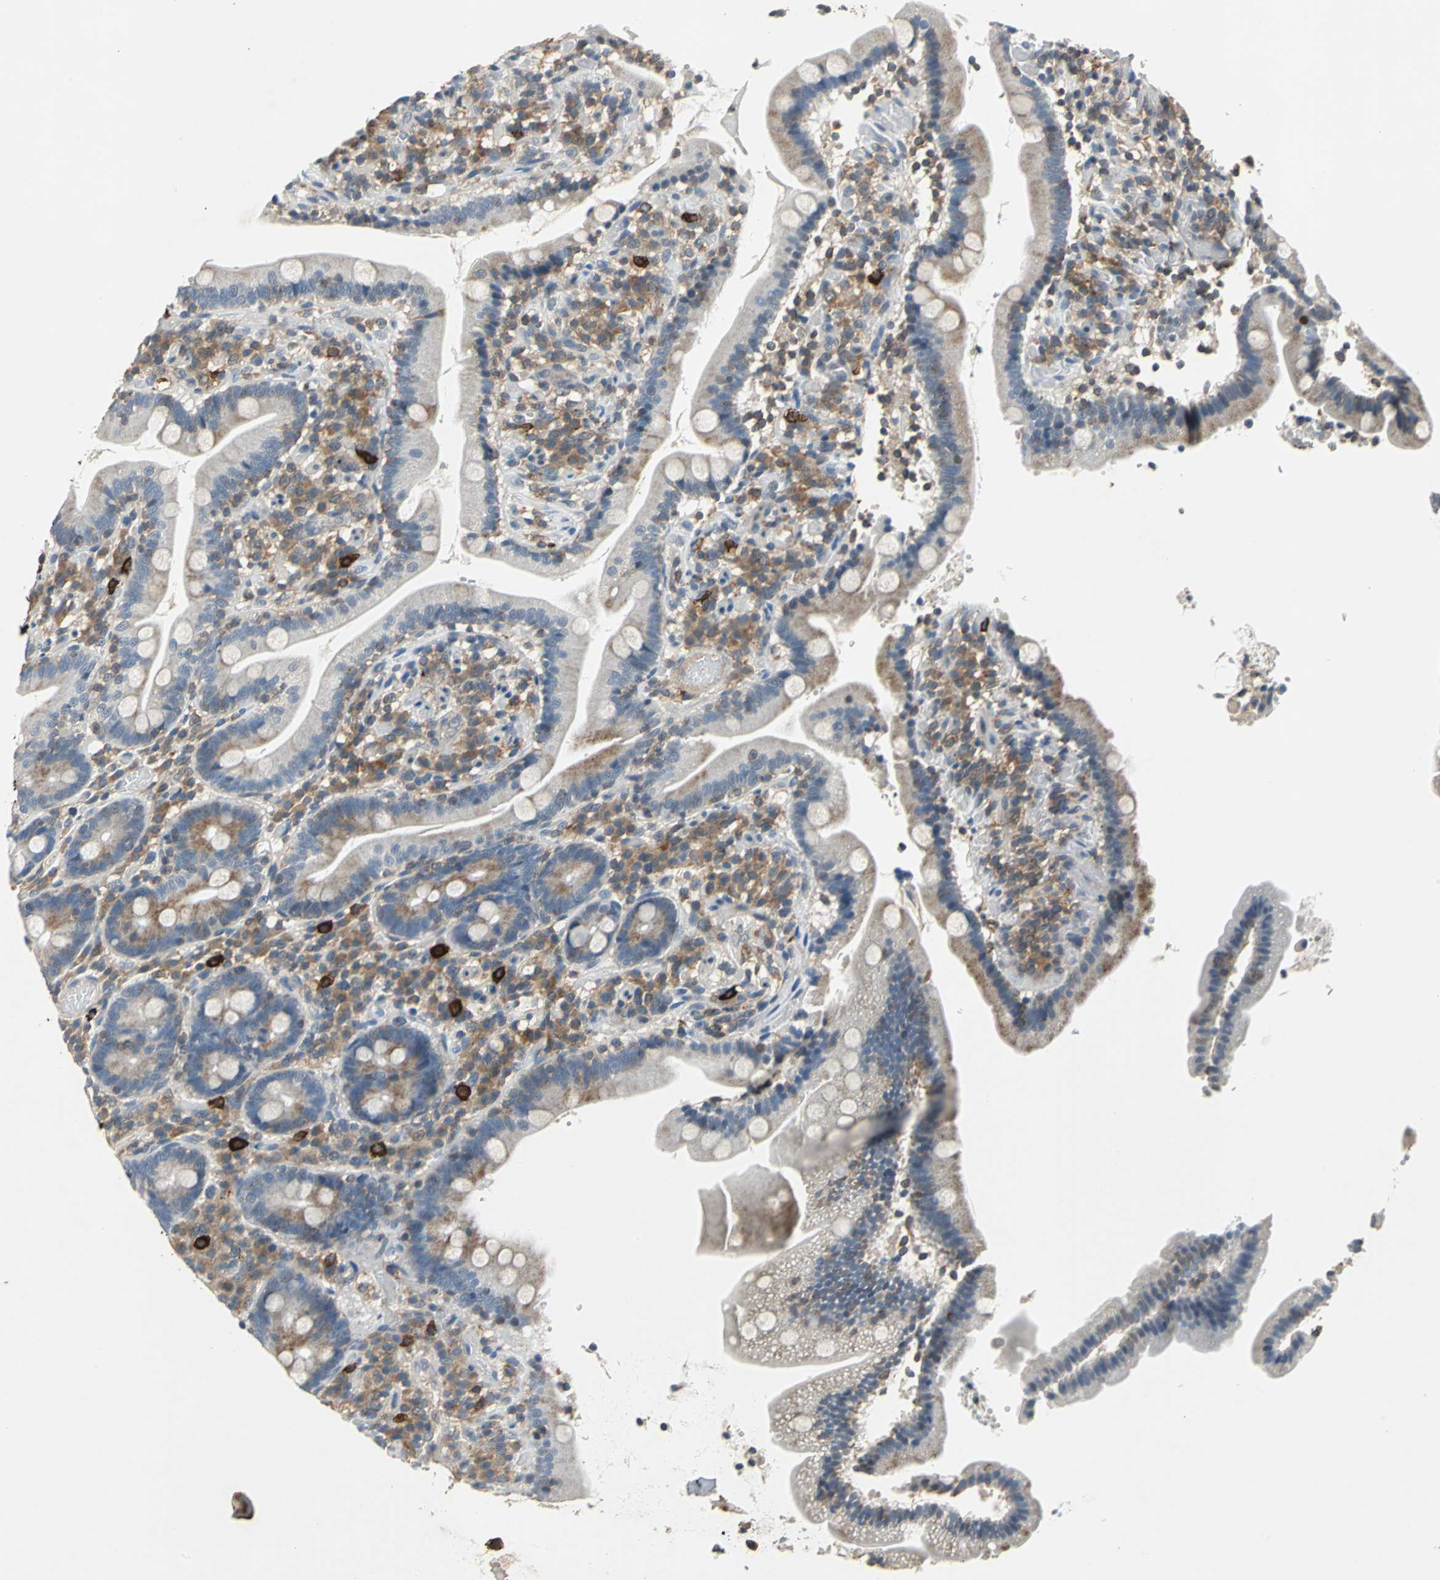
{"staining": {"intensity": "moderate", "quantity": "25%-75%", "location": "cytoplasmic/membranous"}, "tissue": "duodenum", "cell_type": "Glandular cells", "image_type": "normal", "snomed": [{"axis": "morphology", "description": "Normal tissue, NOS"}, {"axis": "topography", "description": "Duodenum"}], "caption": "Immunohistochemical staining of normal human duodenum demonstrates 25%-75% levels of moderate cytoplasmic/membranous protein positivity in about 25%-75% of glandular cells. Using DAB (3,3'-diaminobenzidine) (brown) and hematoxylin (blue) stains, captured at high magnification using brightfield microscopy.", "gene": "SLC19A2", "patient": {"sex": "male", "age": 66}}